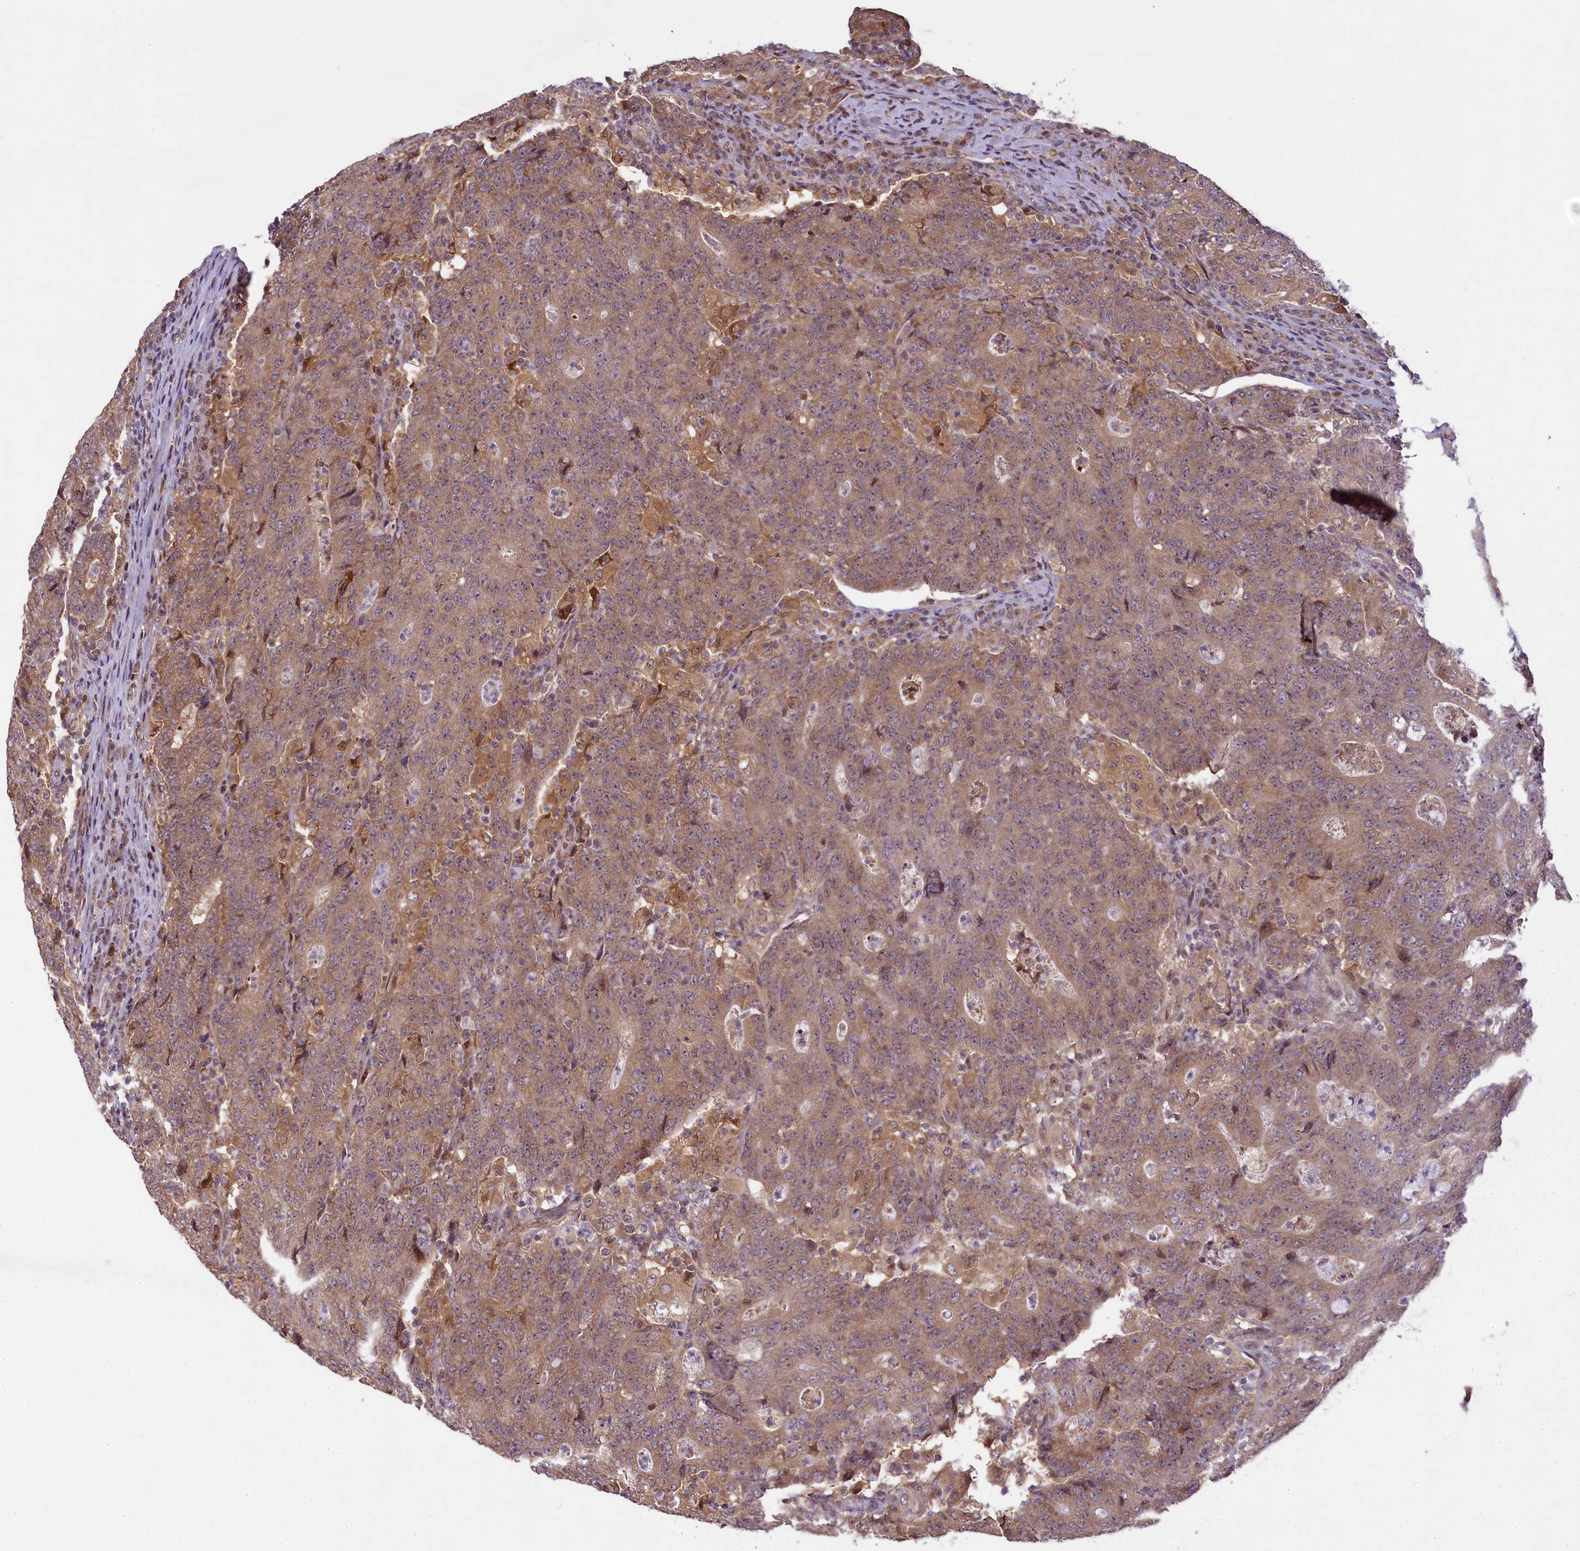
{"staining": {"intensity": "moderate", "quantity": ">75%", "location": "cytoplasmic/membranous"}, "tissue": "colorectal cancer", "cell_type": "Tumor cells", "image_type": "cancer", "snomed": [{"axis": "morphology", "description": "Adenocarcinoma, NOS"}, {"axis": "topography", "description": "Colon"}], "caption": "This photomicrograph shows immunohistochemistry staining of adenocarcinoma (colorectal), with medium moderate cytoplasmic/membranous expression in approximately >75% of tumor cells.", "gene": "RBBP8", "patient": {"sex": "female", "age": 75}}